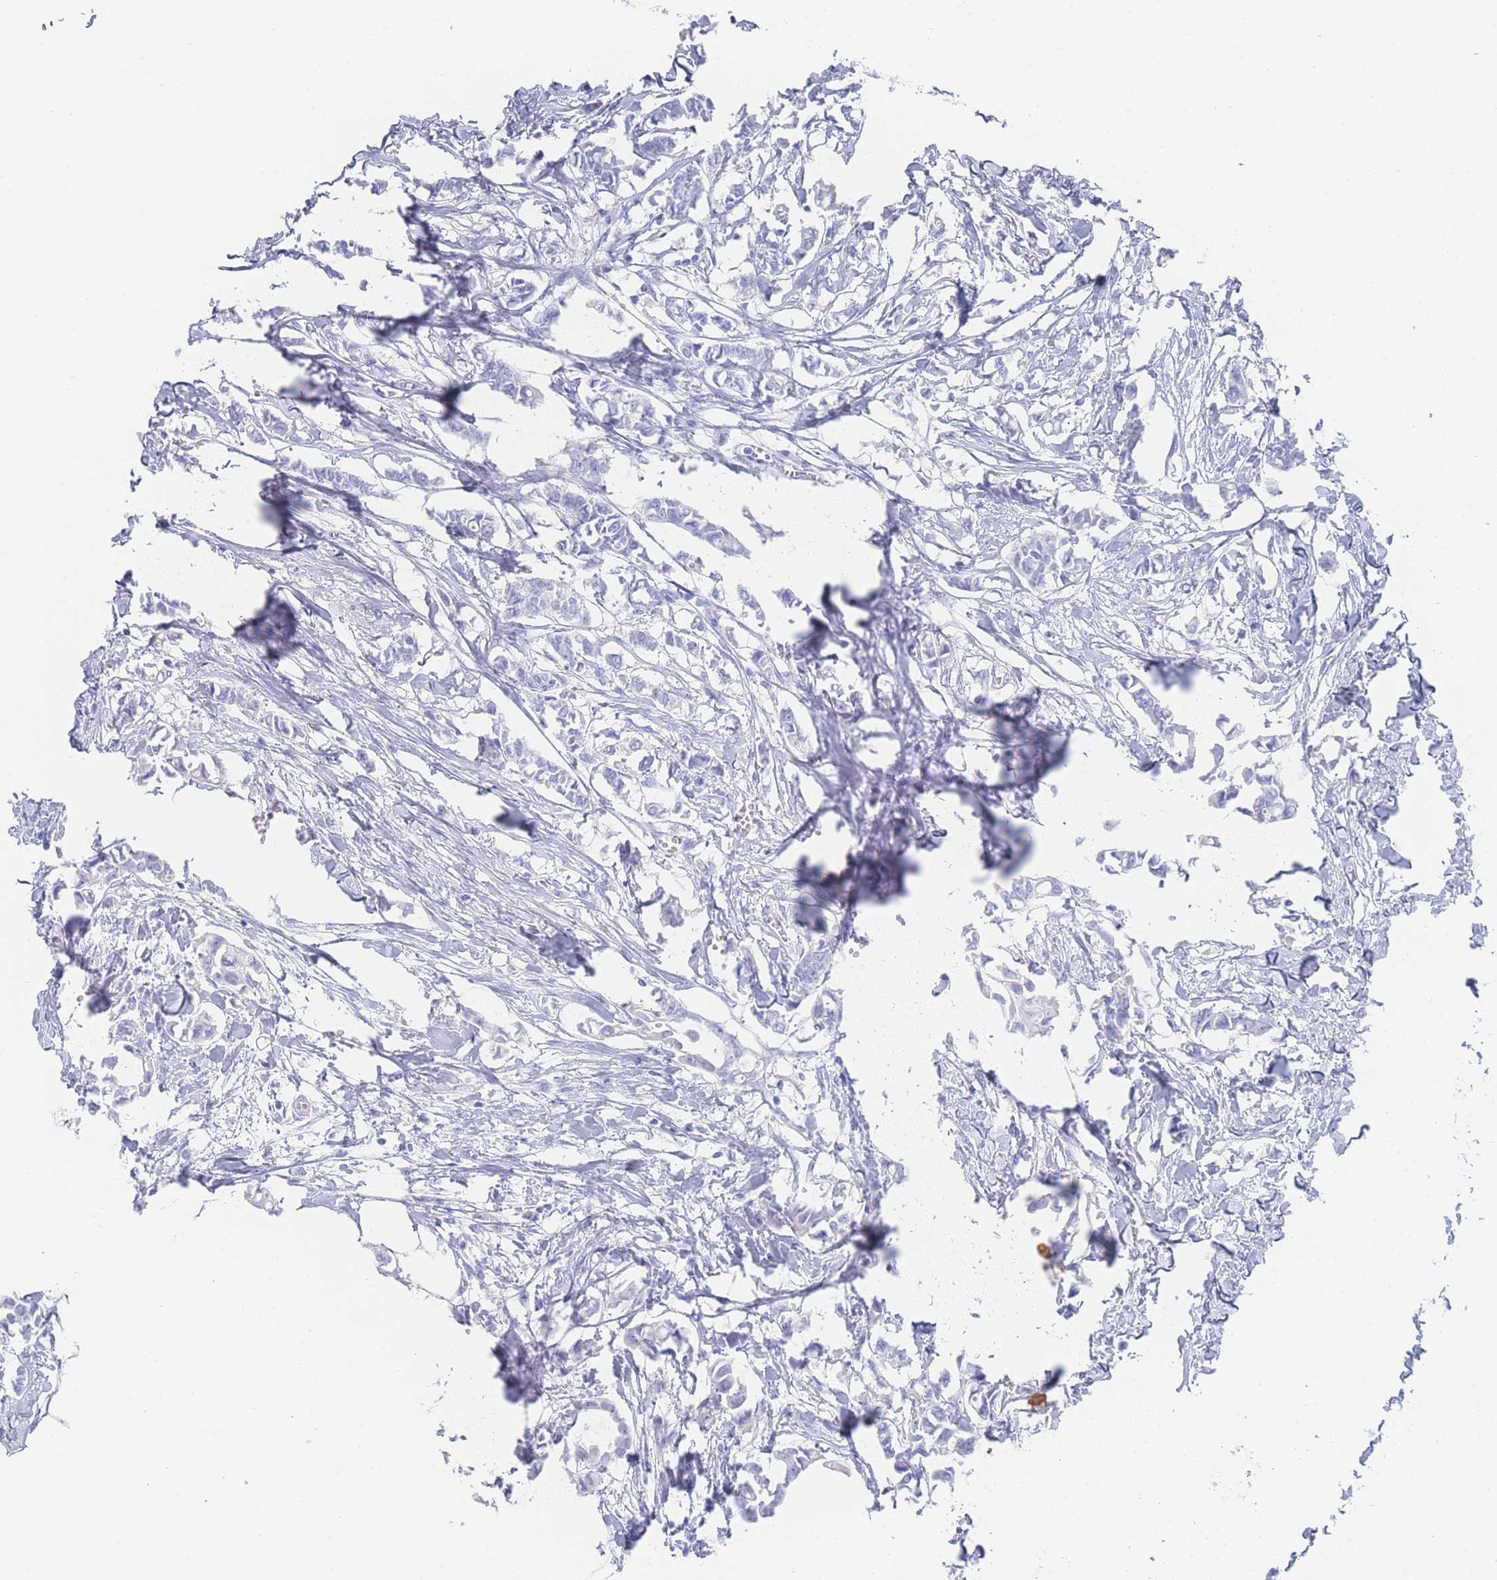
{"staining": {"intensity": "negative", "quantity": "none", "location": "none"}, "tissue": "breast cancer", "cell_type": "Tumor cells", "image_type": "cancer", "snomed": [{"axis": "morphology", "description": "Duct carcinoma"}, {"axis": "topography", "description": "Breast"}], "caption": "IHC of infiltrating ductal carcinoma (breast) exhibits no positivity in tumor cells.", "gene": "LRRC37A", "patient": {"sex": "female", "age": 41}}